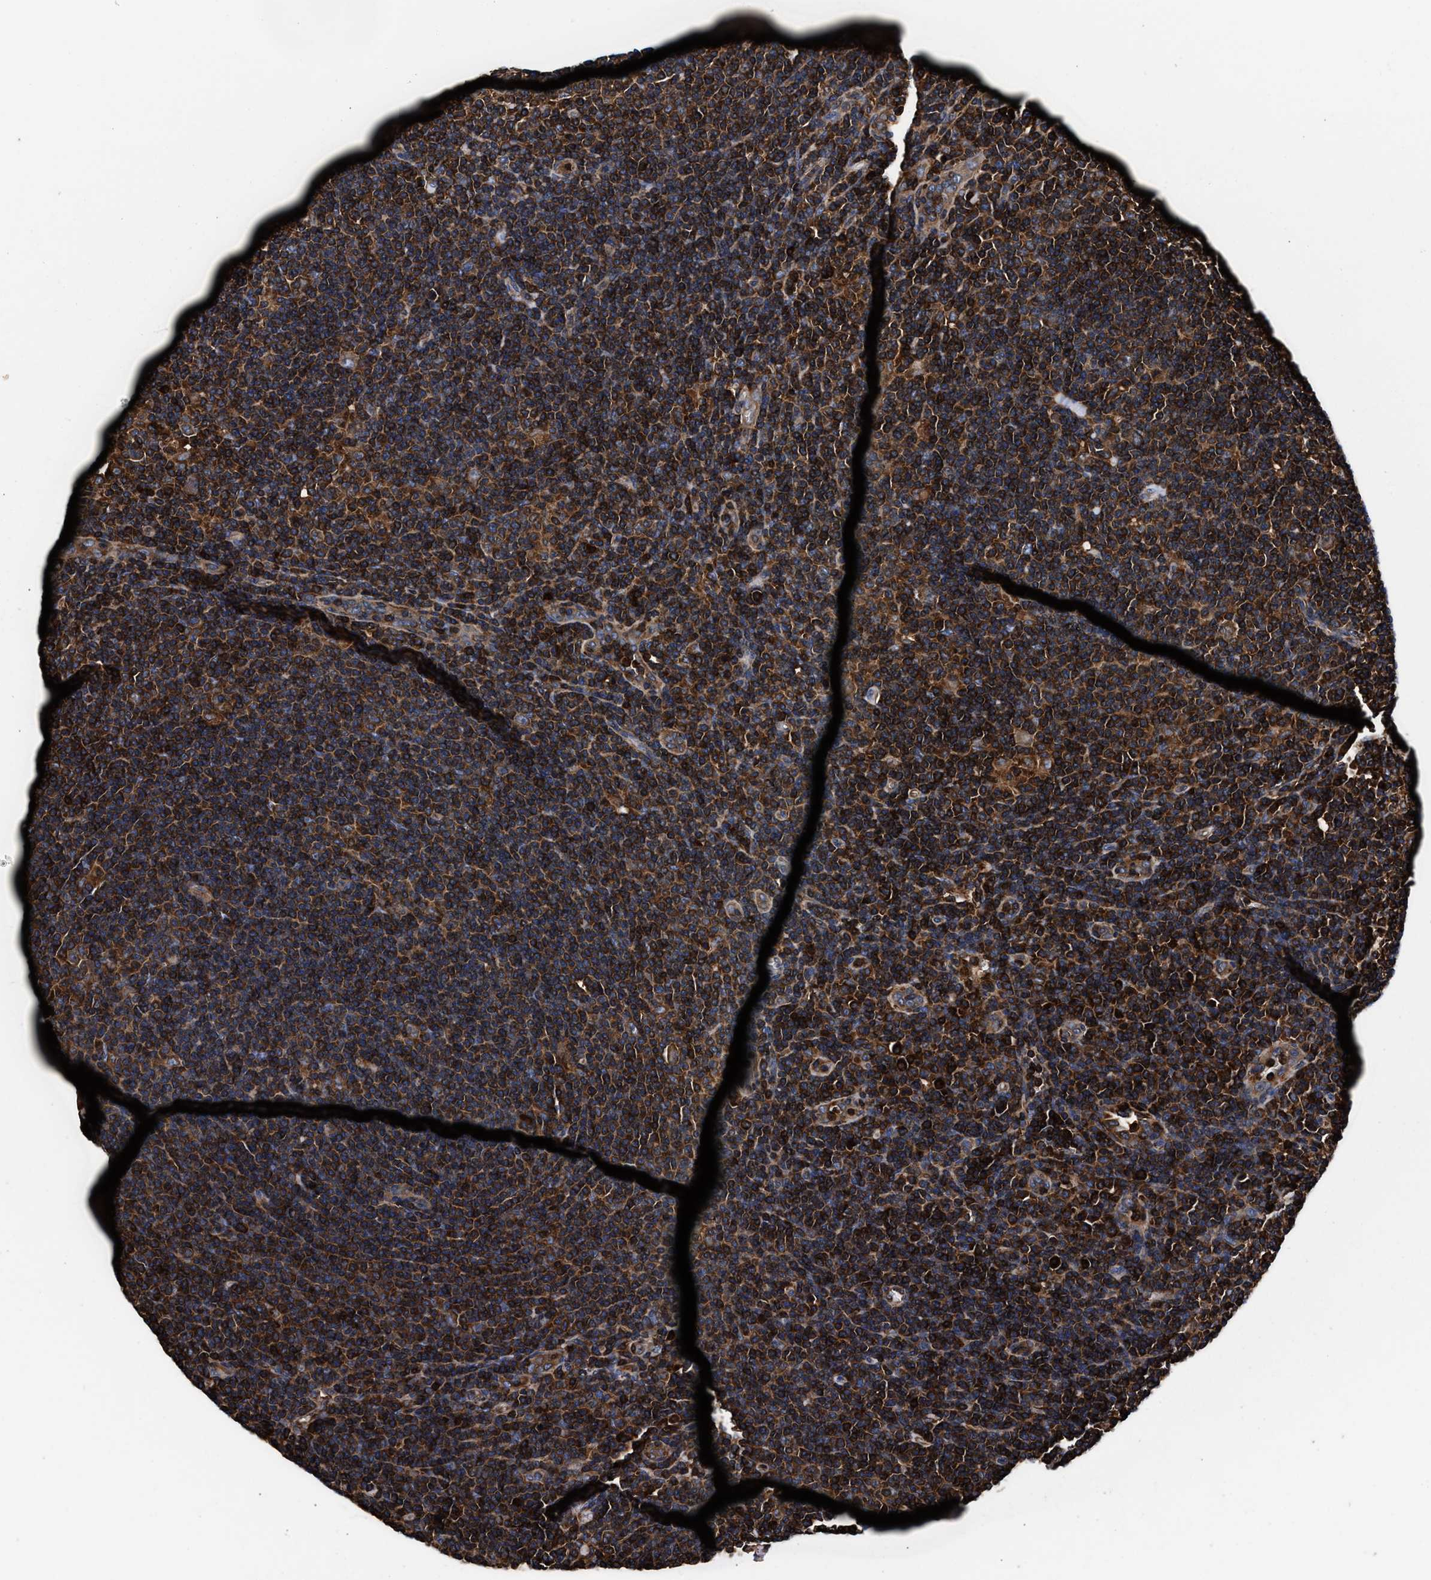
{"staining": {"intensity": "moderate", "quantity": ">75%", "location": "cytoplasmic/membranous"}, "tissue": "lymphoma", "cell_type": "Tumor cells", "image_type": "cancer", "snomed": [{"axis": "morphology", "description": "Hodgkin's disease, NOS"}, {"axis": "topography", "description": "Lymph node"}], "caption": "Lymphoma was stained to show a protein in brown. There is medium levels of moderate cytoplasmic/membranous staining in approximately >75% of tumor cells. (Stains: DAB (3,3'-diaminobenzidine) in brown, nuclei in blue, Microscopy: brightfield microscopy at high magnification).", "gene": "KYAT1", "patient": {"sex": "female", "age": 57}}